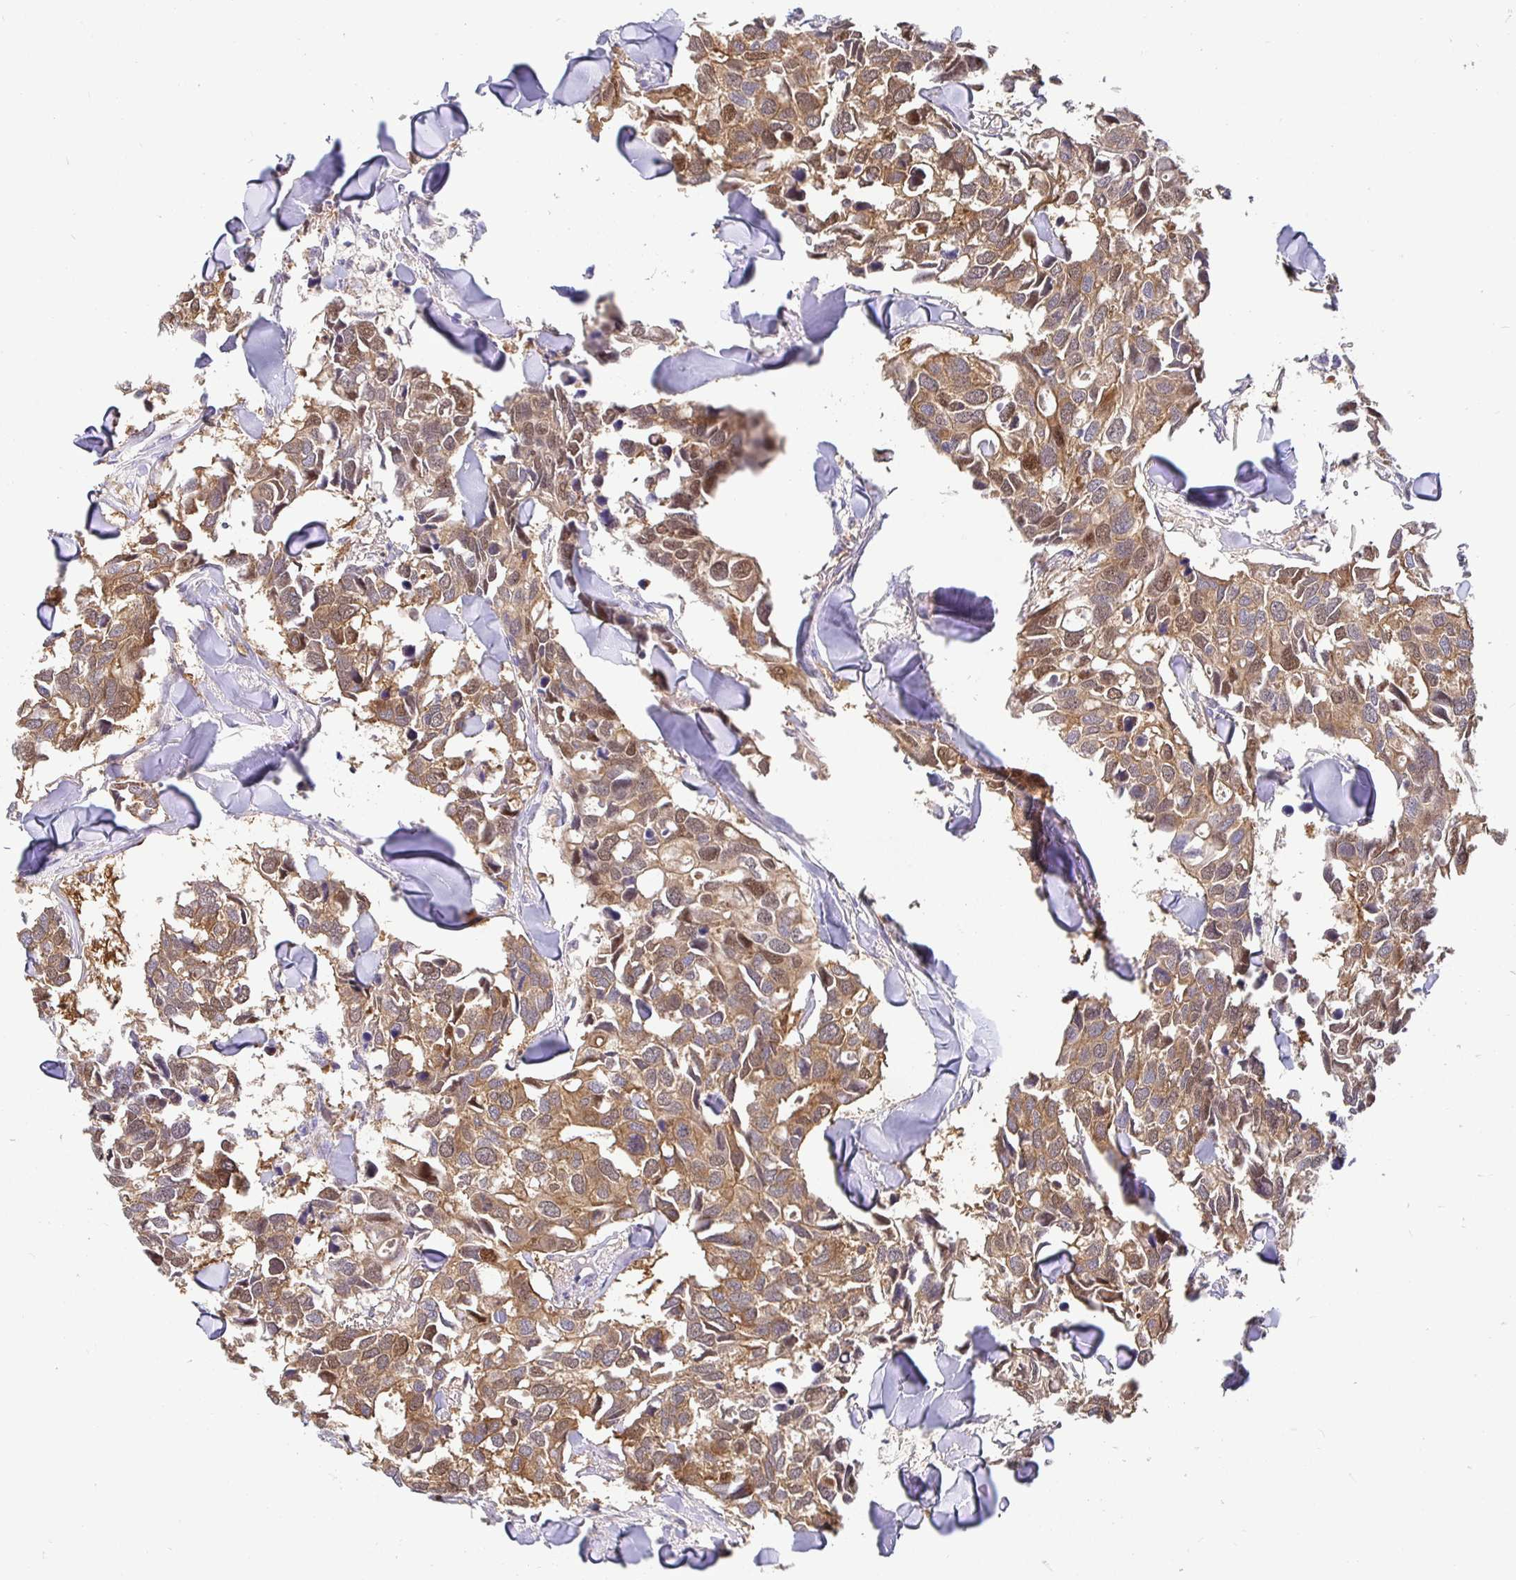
{"staining": {"intensity": "moderate", "quantity": ">75%", "location": "cytoplasmic/membranous"}, "tissue": "breast cancer", "cell_type": "Tumor cells", "image_type": "cancer", "snomed": [{"axis": "morphology", "description": "Duct carcinoma"}, {"axis": "topography", "description": "Breast"}], "caption": "DAB (3,3'-diaminobenzidine) immunohistochemical staining of human breast cancer reveals moderate cytoplasmic/membranous protein positivity in about >75% of tumor cells.", "gene": "KIF21A", "patient": {"sex": "female", "age": 83}}